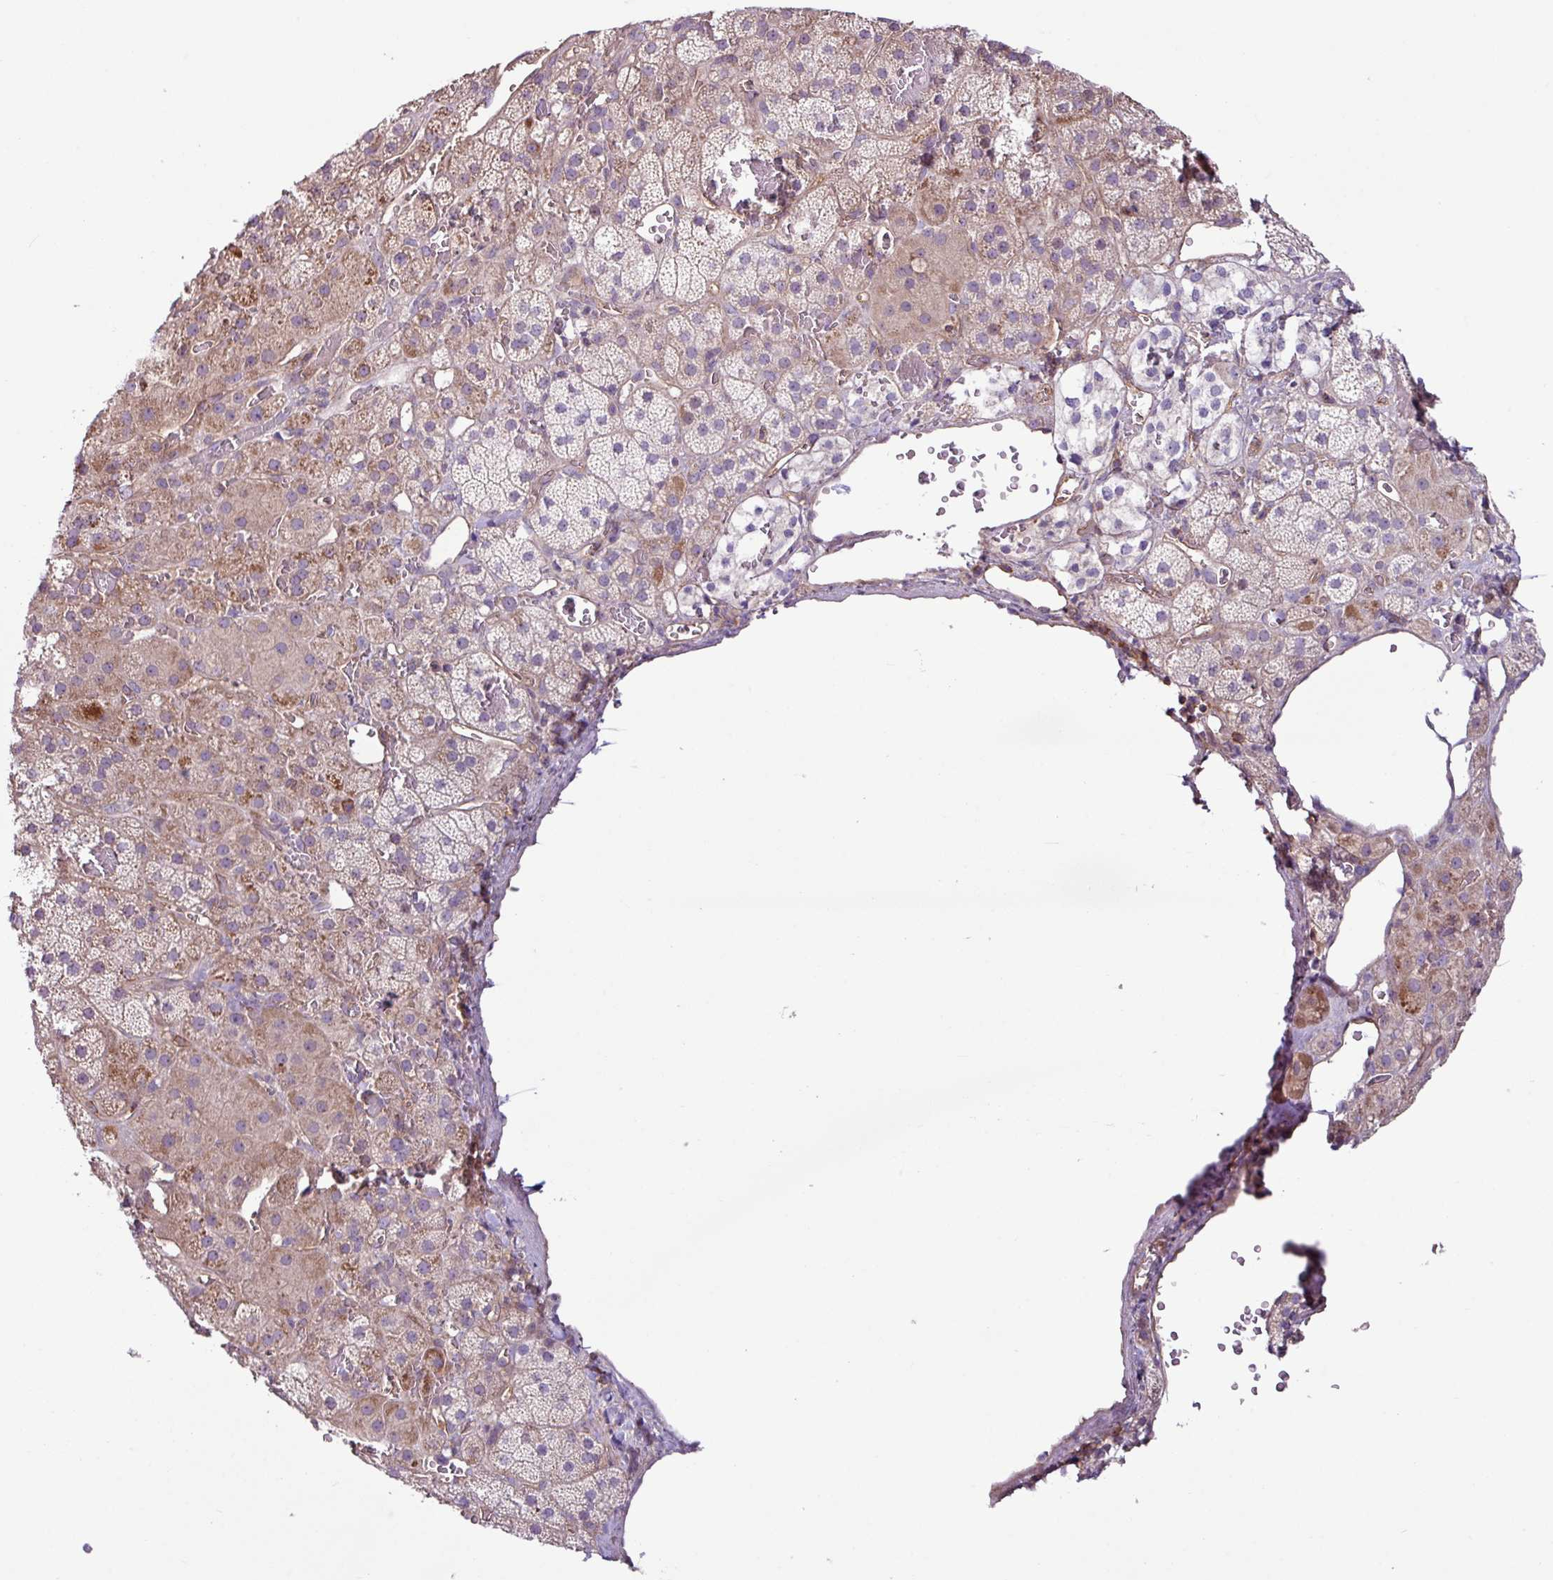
{"staining": {"intensity": "moderate", "quantity": "<25%", "location": "cytoplasmic/membranous"}, "tissue": "adrenal gland", "cell_type": "Glandular cells", "image_type": "normal", "snomed": [{"axis": "morphology", "description": "Normal tissue, NOS"}, {"axis": "topography", "description": "Adrenal gland"}], "caption": "Immunohistochemistry (IHC) staining of normal adrenal gland, which exhibits low levels of moderate cytoplasmic/membranous expression in approximately <25% of glandular cells indicating moderate cytoplasmic/membranous protein positivity. The staining was performed using DAB (brown) for protein detection and nuclei were counterstained in hematoxylin (blue).", "gene": "ZNF106", "patient": {"sex": "male", "age": 57}}